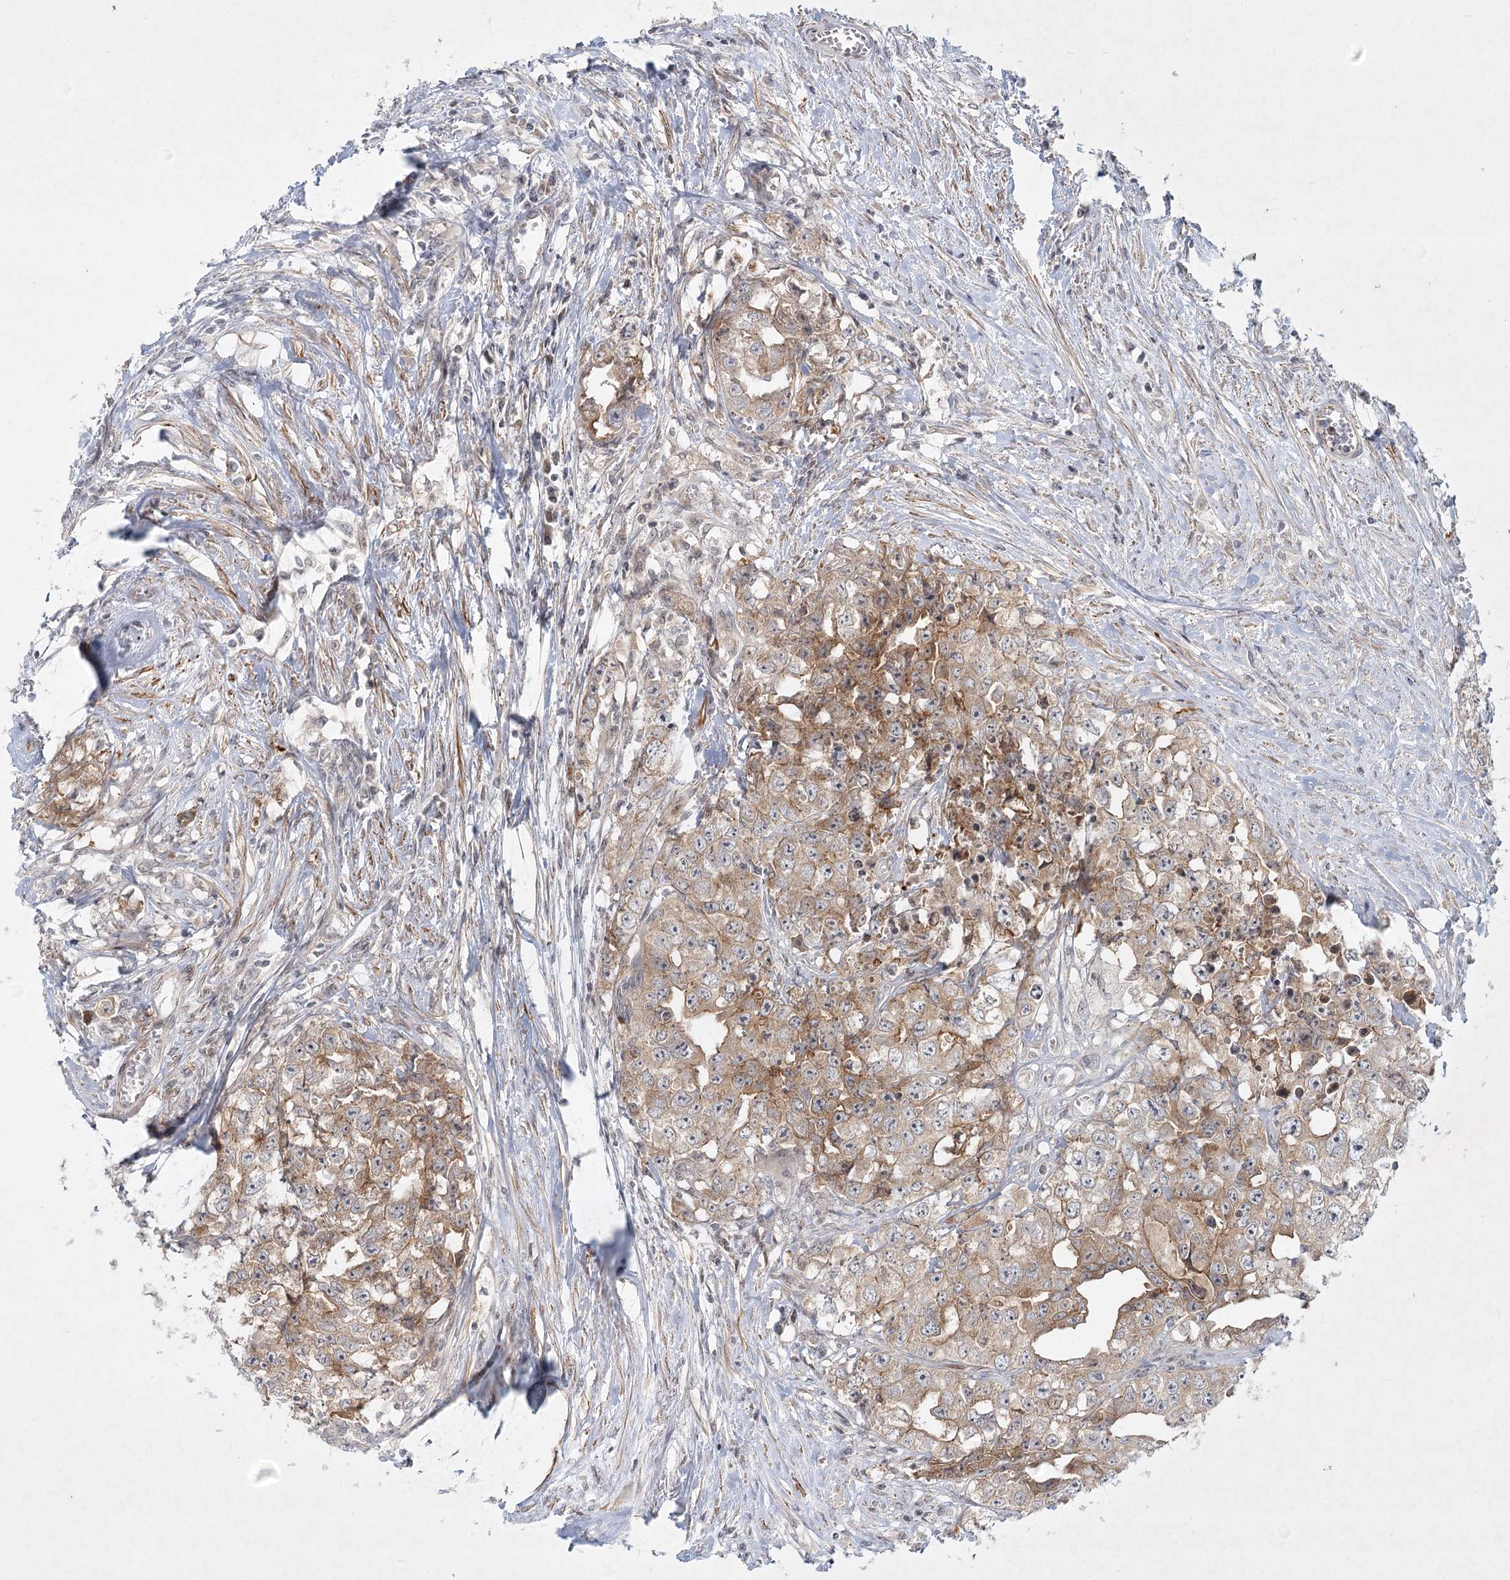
{"staining": {"intensity": "moderate", "quantity": ">75%", "location": "cytoplasmic/membranous"}, "tissue": "testis cancer", "cell_type": "Tumor cells", "image_type": "cancer", "snomed": [{"axis": "morphology", "description": "Seminoma, NOS"}, {"axis": "morphology", "description": "Carcinoma, Embryonal, NOS"}, {"axis": "topography", "description": "Testis"}], "caption": "A high-resolution micrograph shows immunohistochemistry staining of embryonal carcinoma (testis), which exhibits moderate cytoplasmic/membranous staining in approximately >75% of tumor cells.", "gene": "SH2D3A", "patient": {"sex": "male", "age": 43}}